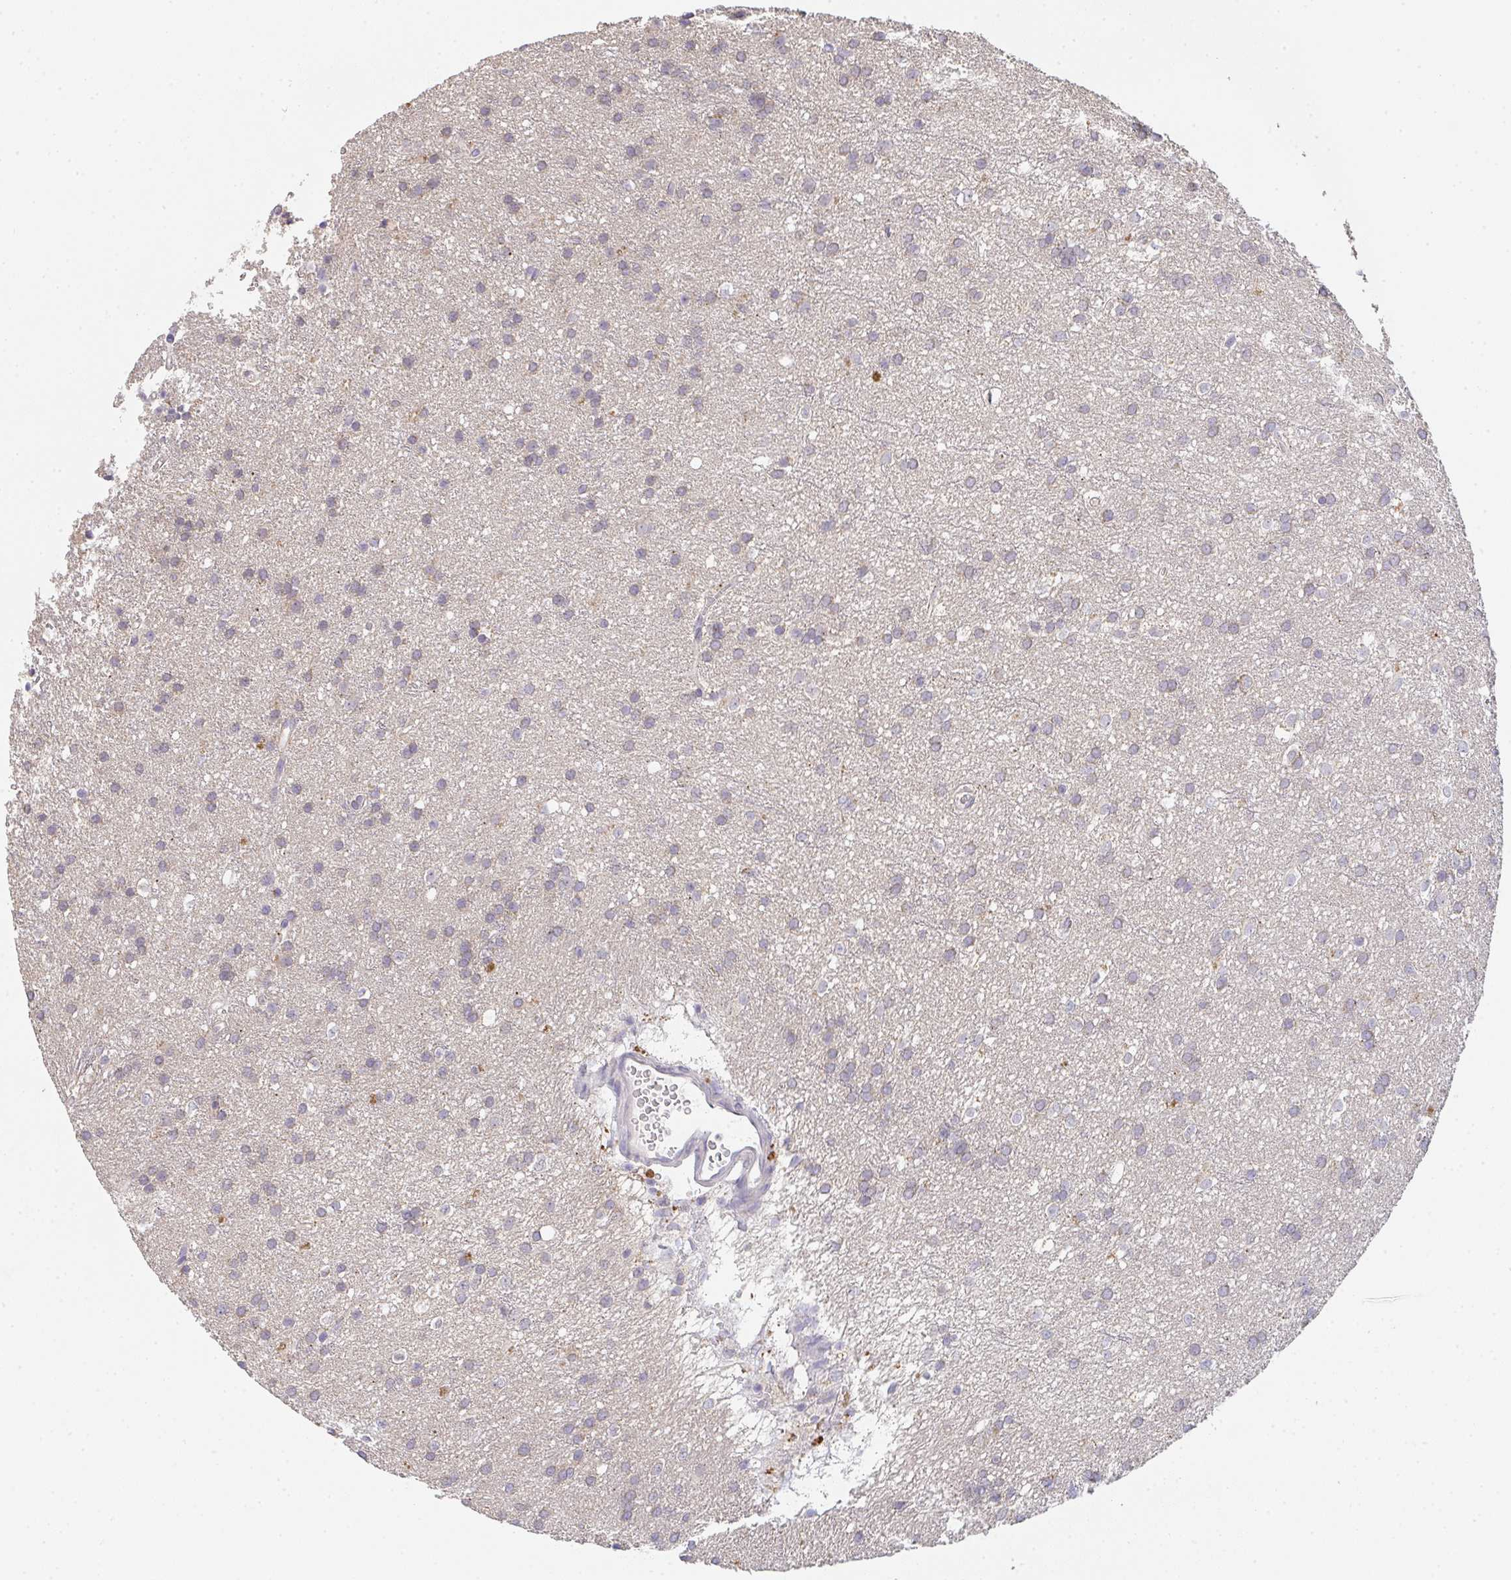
{"staining": {"intensity": "moderate", "quantity": "<25%", "location": "cytoplasmic/membranous"}, "tissue": "glioma", "cell_type": "Tumor cells", "image_type": "cancer", "snomed": [{"axis": "morphology", "description": "Glioma, malignant, Low grade"}, {"axis": "topography", "description": "Brain"}], "caption": "This micrograph displays glioma stained with IHC to label a protein in brown. The cytoplasmic/membranous of tumor cells show moderate positivity for the protein. Nuclei are counter-stained blue.", "gene": "TMEM219", "patient": {"sex": "female", "age": 33}}